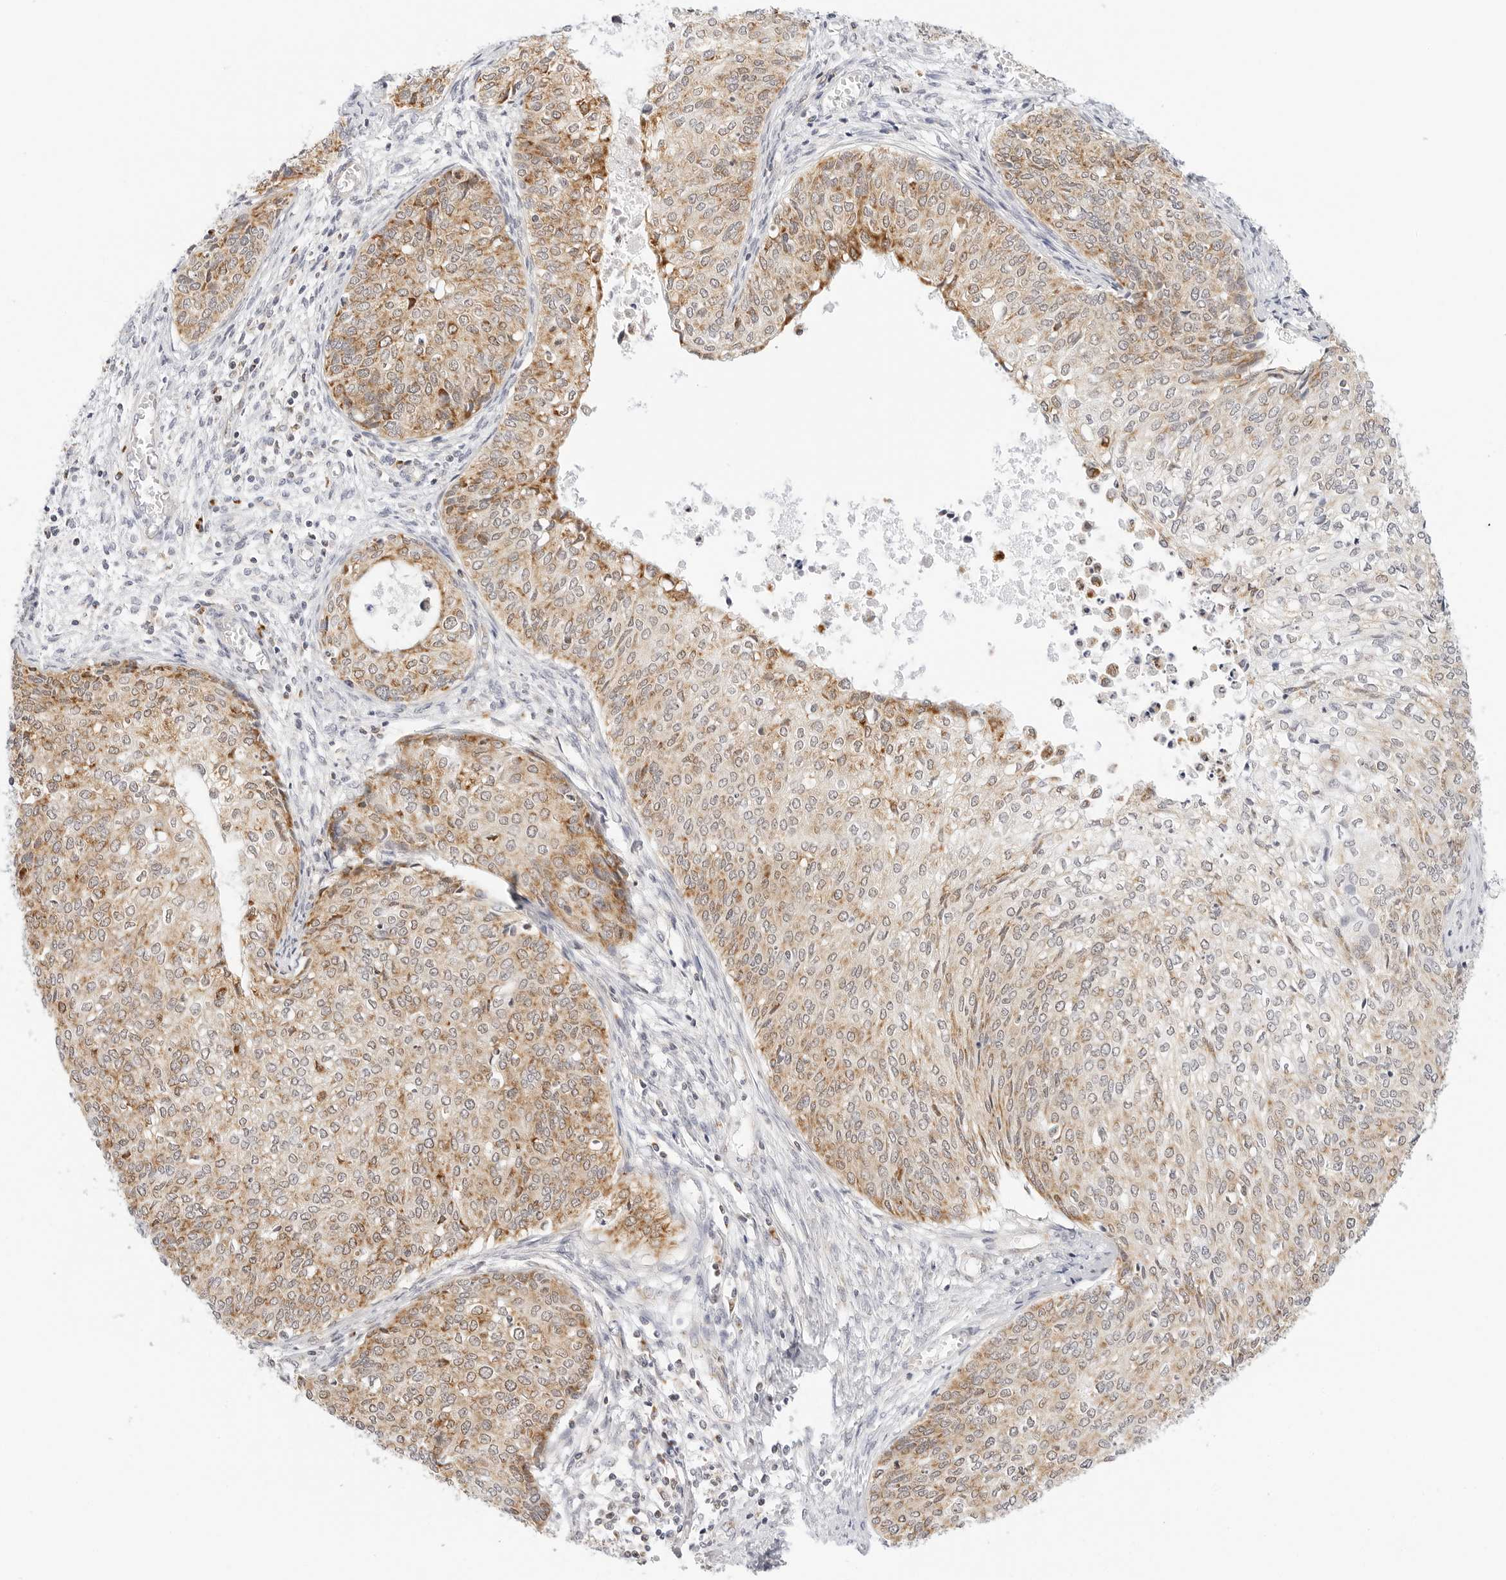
{"staining": {"intensity": "moderate", "quantity": ">75%", "location": "cytoplasmic/membranous"}, "tissue": "cervical cancer", "cell_type": "Tumor cells", "image_type": "cancer", "snomed": [{"axis": "morphology", "description": "Squamous cell carcinoma, NOS"}, {"axis": "topography", "description": "Cervix"}], "caption": "Protein expression analysis of human cervical cancer reveals moderate cytoplasmic/membranous staining in about >75% of tumor cells.", "gene": "FH", "patient": {"sex": "female", "age": 37}}